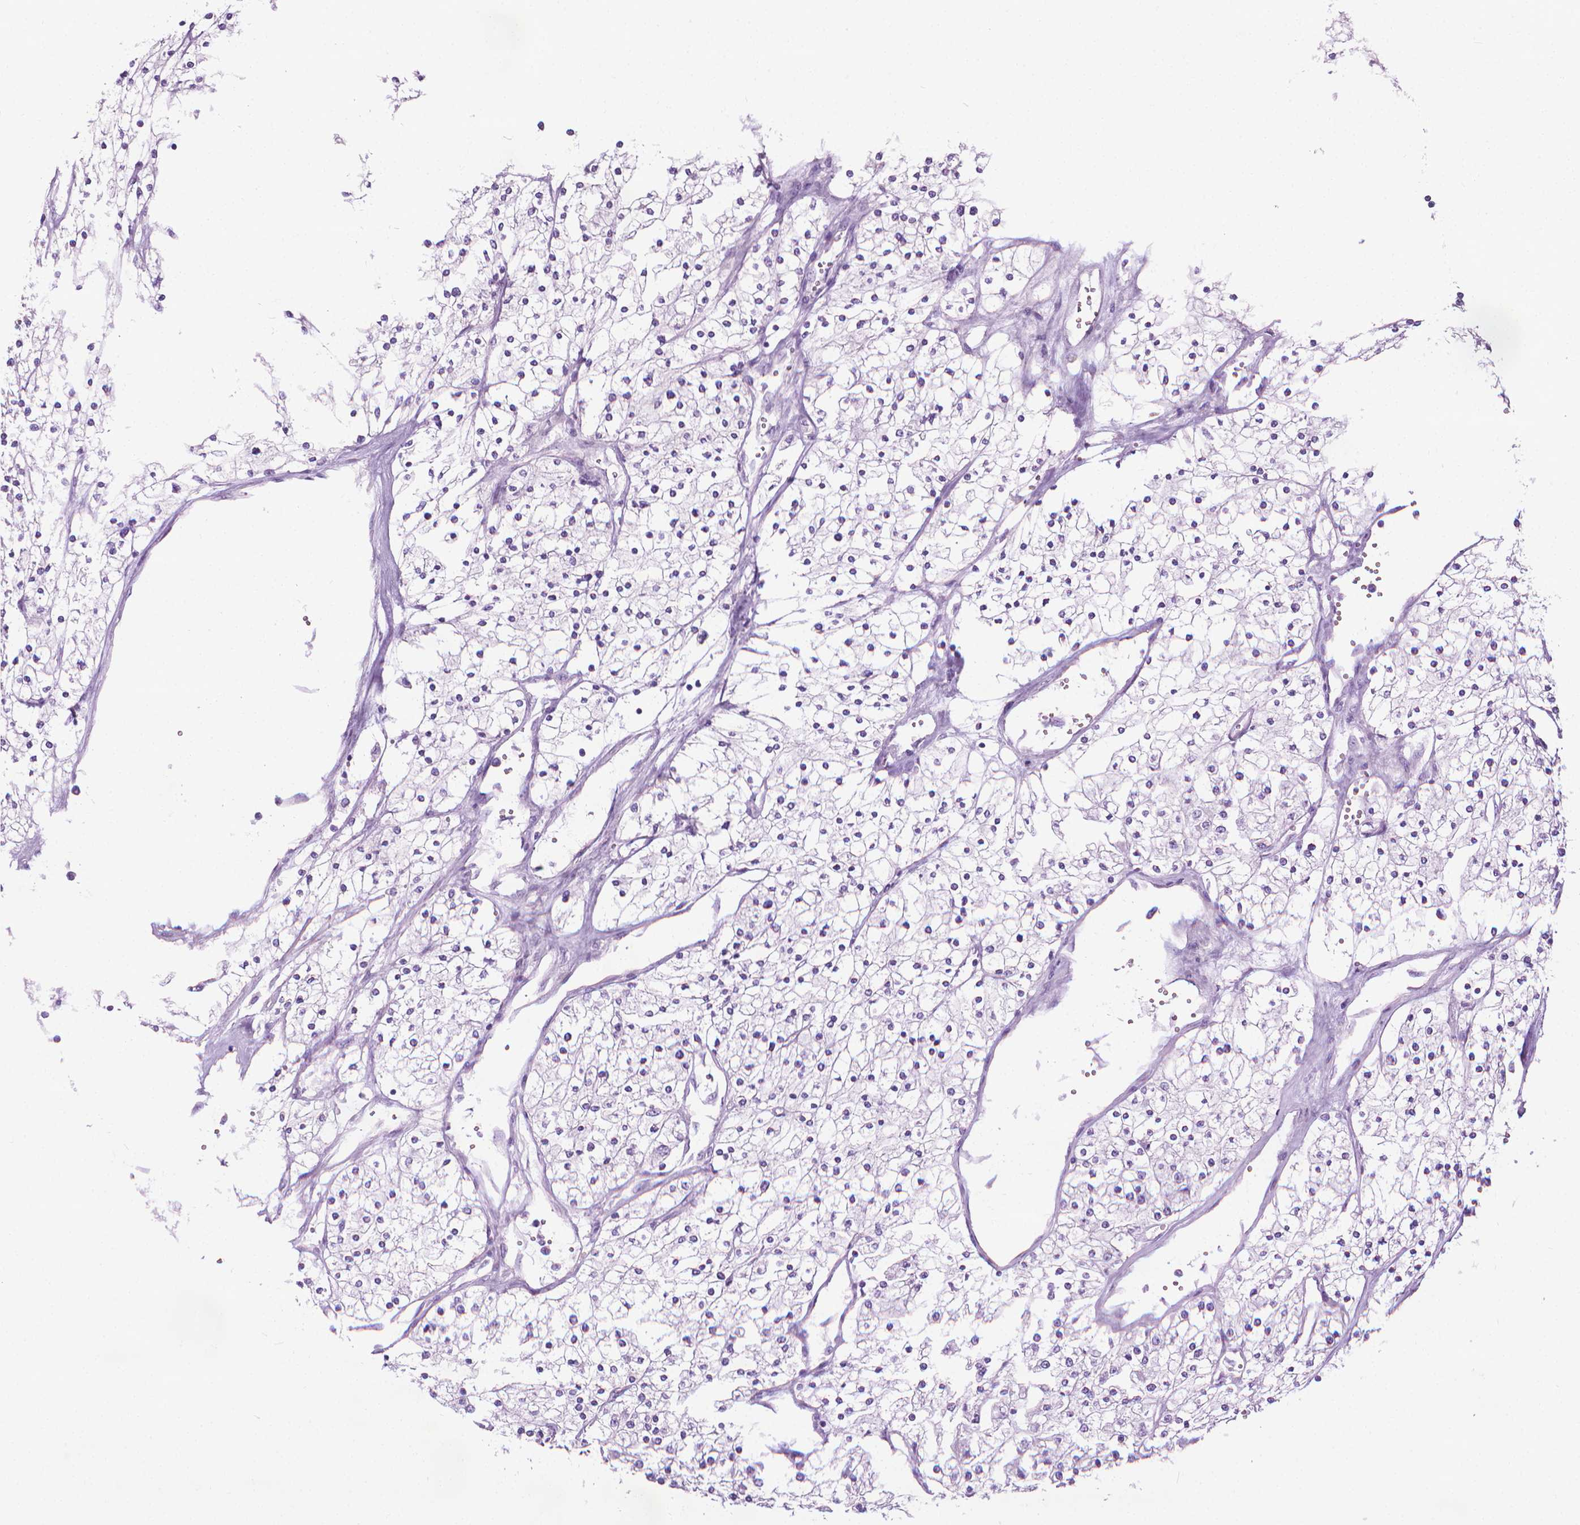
{"staining": {"intensity": "negative", "quantity": "none", "location": "none"}, "tissue": "renal cancer", "cell_type": "Tumor cells", "image_type": "cancer", "snomed": [{"axis": "morphology", "description": "Adenocarcinoma, NOS"}, {"axis": "topography", "description": "Kidney"}], "caption": "Renal adenocarcinoma was stained to show a protein in brown. There is no significant positivity in tumor cells.", "gene": "DNAI7", "patient": {"sex": "male", "age": 80}}